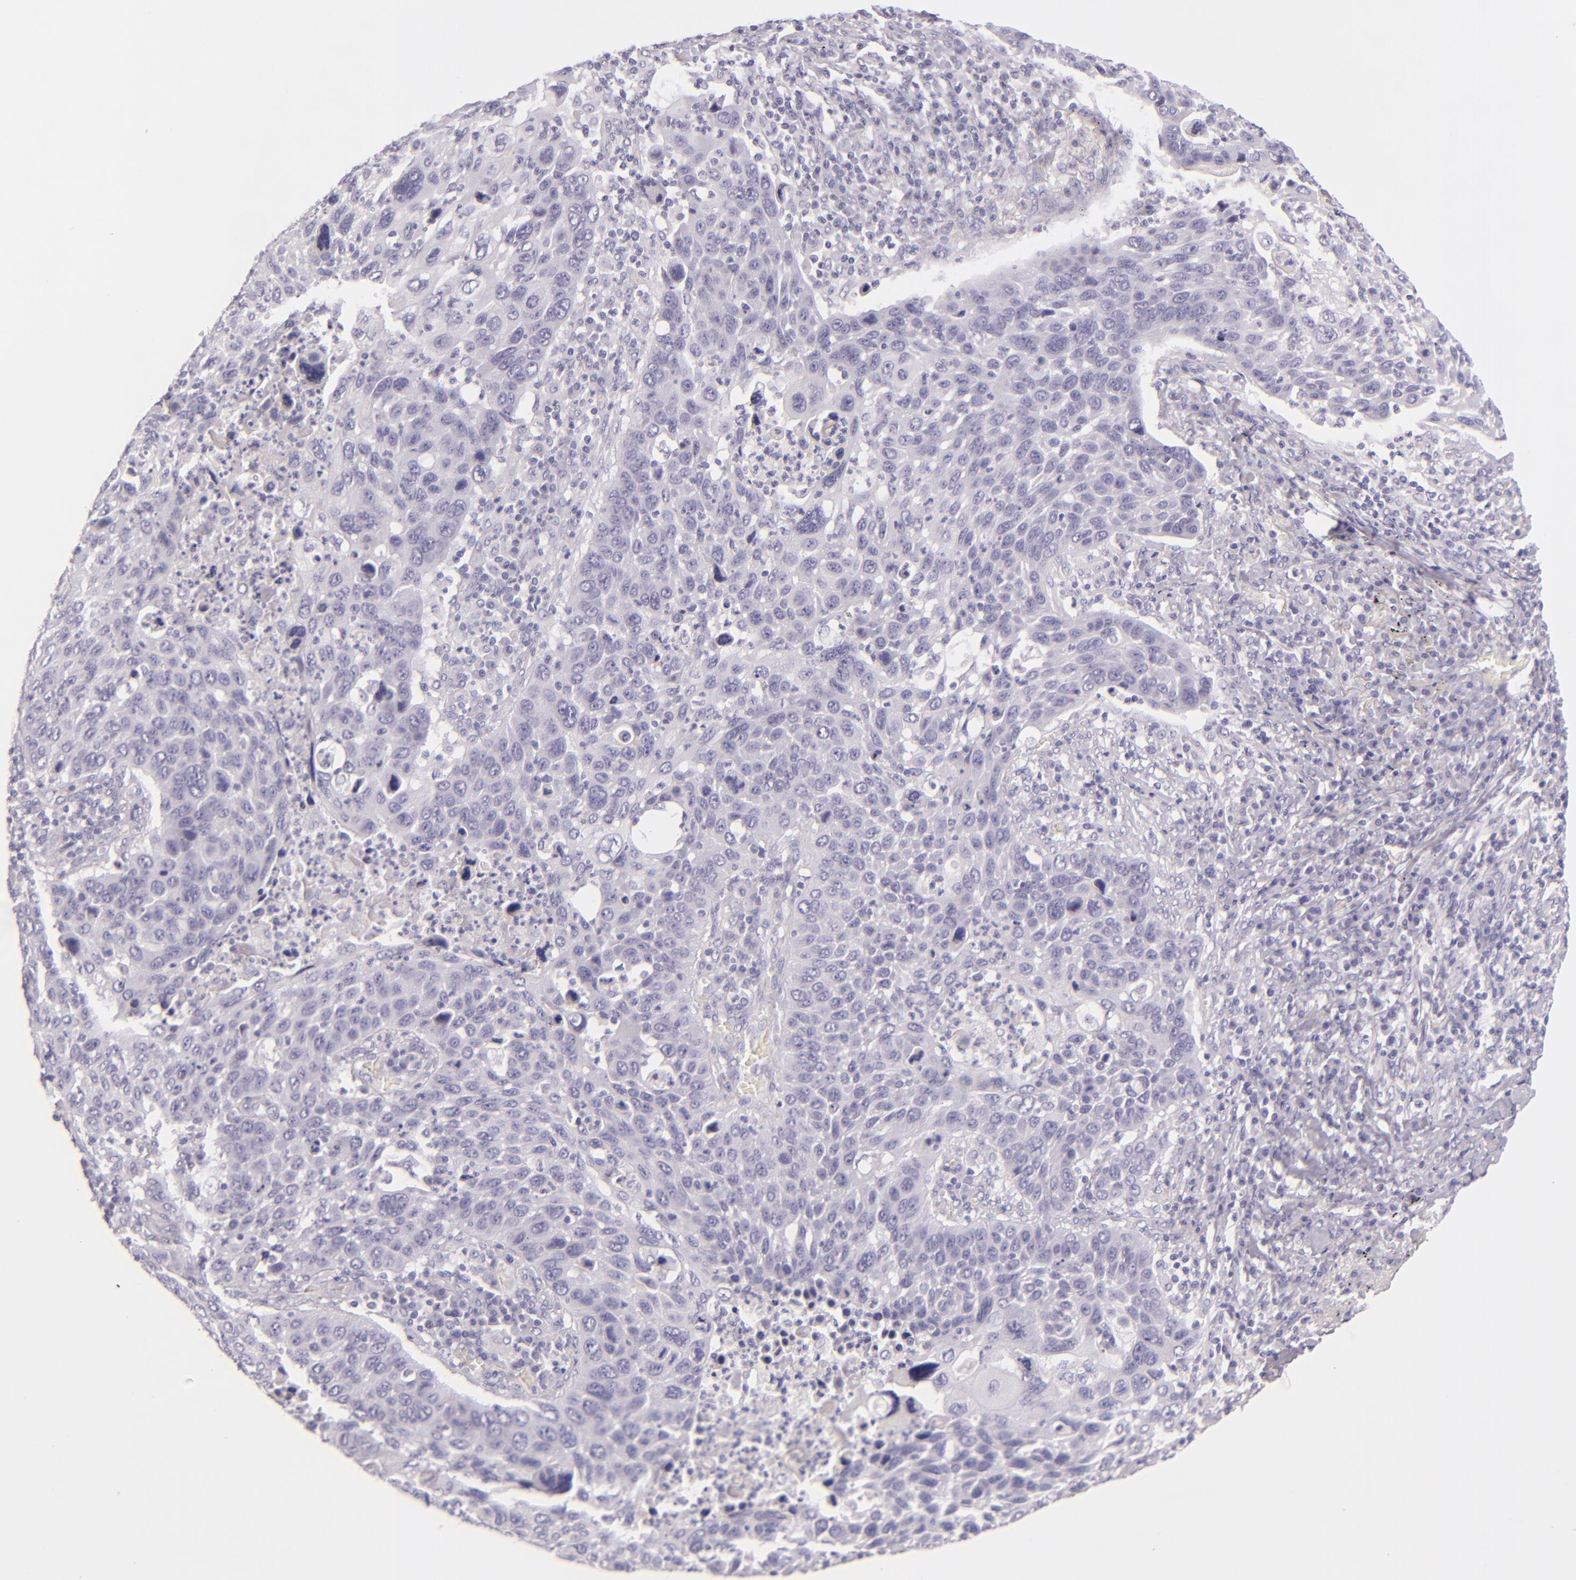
{"staining": {"intensity": "negative", "quantity": "none", "location": "none"}, "tissue": "lung cancer", "cell_type": "Tumor cells", "image_type": "cancer", "snomed": [{"axis": "morphology", "description": "Squamous cell carcinoma, NOS"}, {"axis": "topography", "description": "Lung"}], "caption": "A micrograph of human lung cancer is negative for staining in tumor cells. The staining was performed using DAB to visualize the protein expression in brown, while the nuclei were stained in blue with hematoxylin (Magnification: 20x).", "gene": "INA", "patient": {"sex": "male", "age": 68}}